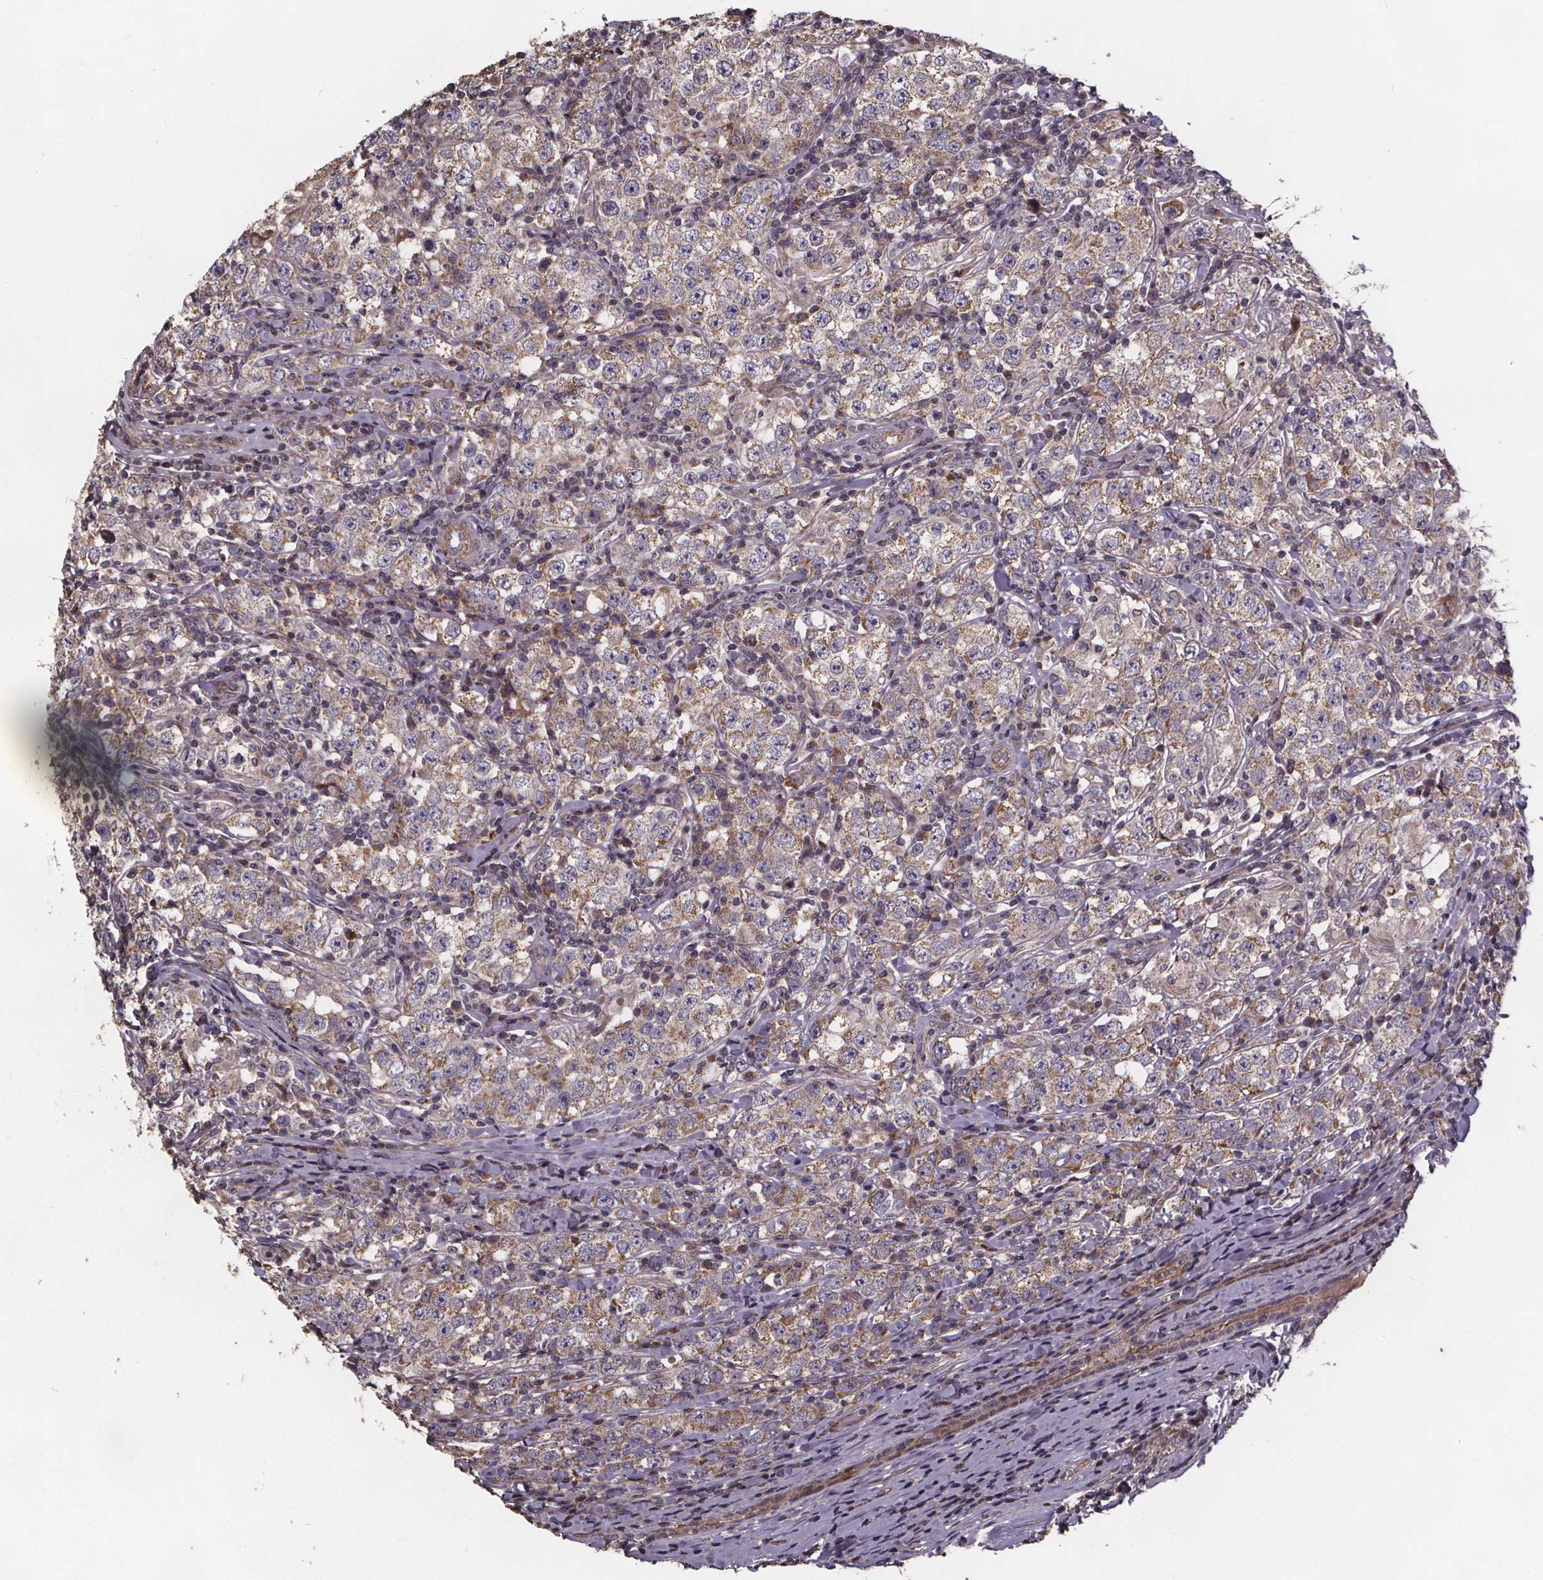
{"staining": {"intensity": "moderate", "quantity": "25%-75%", "location": "cytoplasmic/membranous"}, "tissue": "testis cancer", "cell_type": "Tumor cells", "image_type": "cancer", "snomed": [{"axis": "morphology", "description": "Seminoma, NOS"}, {"axis": "morphology", "description": "Carcinoma, Embryonal, NOS"}, {"axis": "topography", "description": "Testis"}], "caption": "A micrograph of embryonal carcinoma (testis) stained for a protein exhibits moderate cytoplasmic/membranous brown staining in tumor cells.", "gene": "YME1L1", "patient": {"sex": "male", "age": 41}}